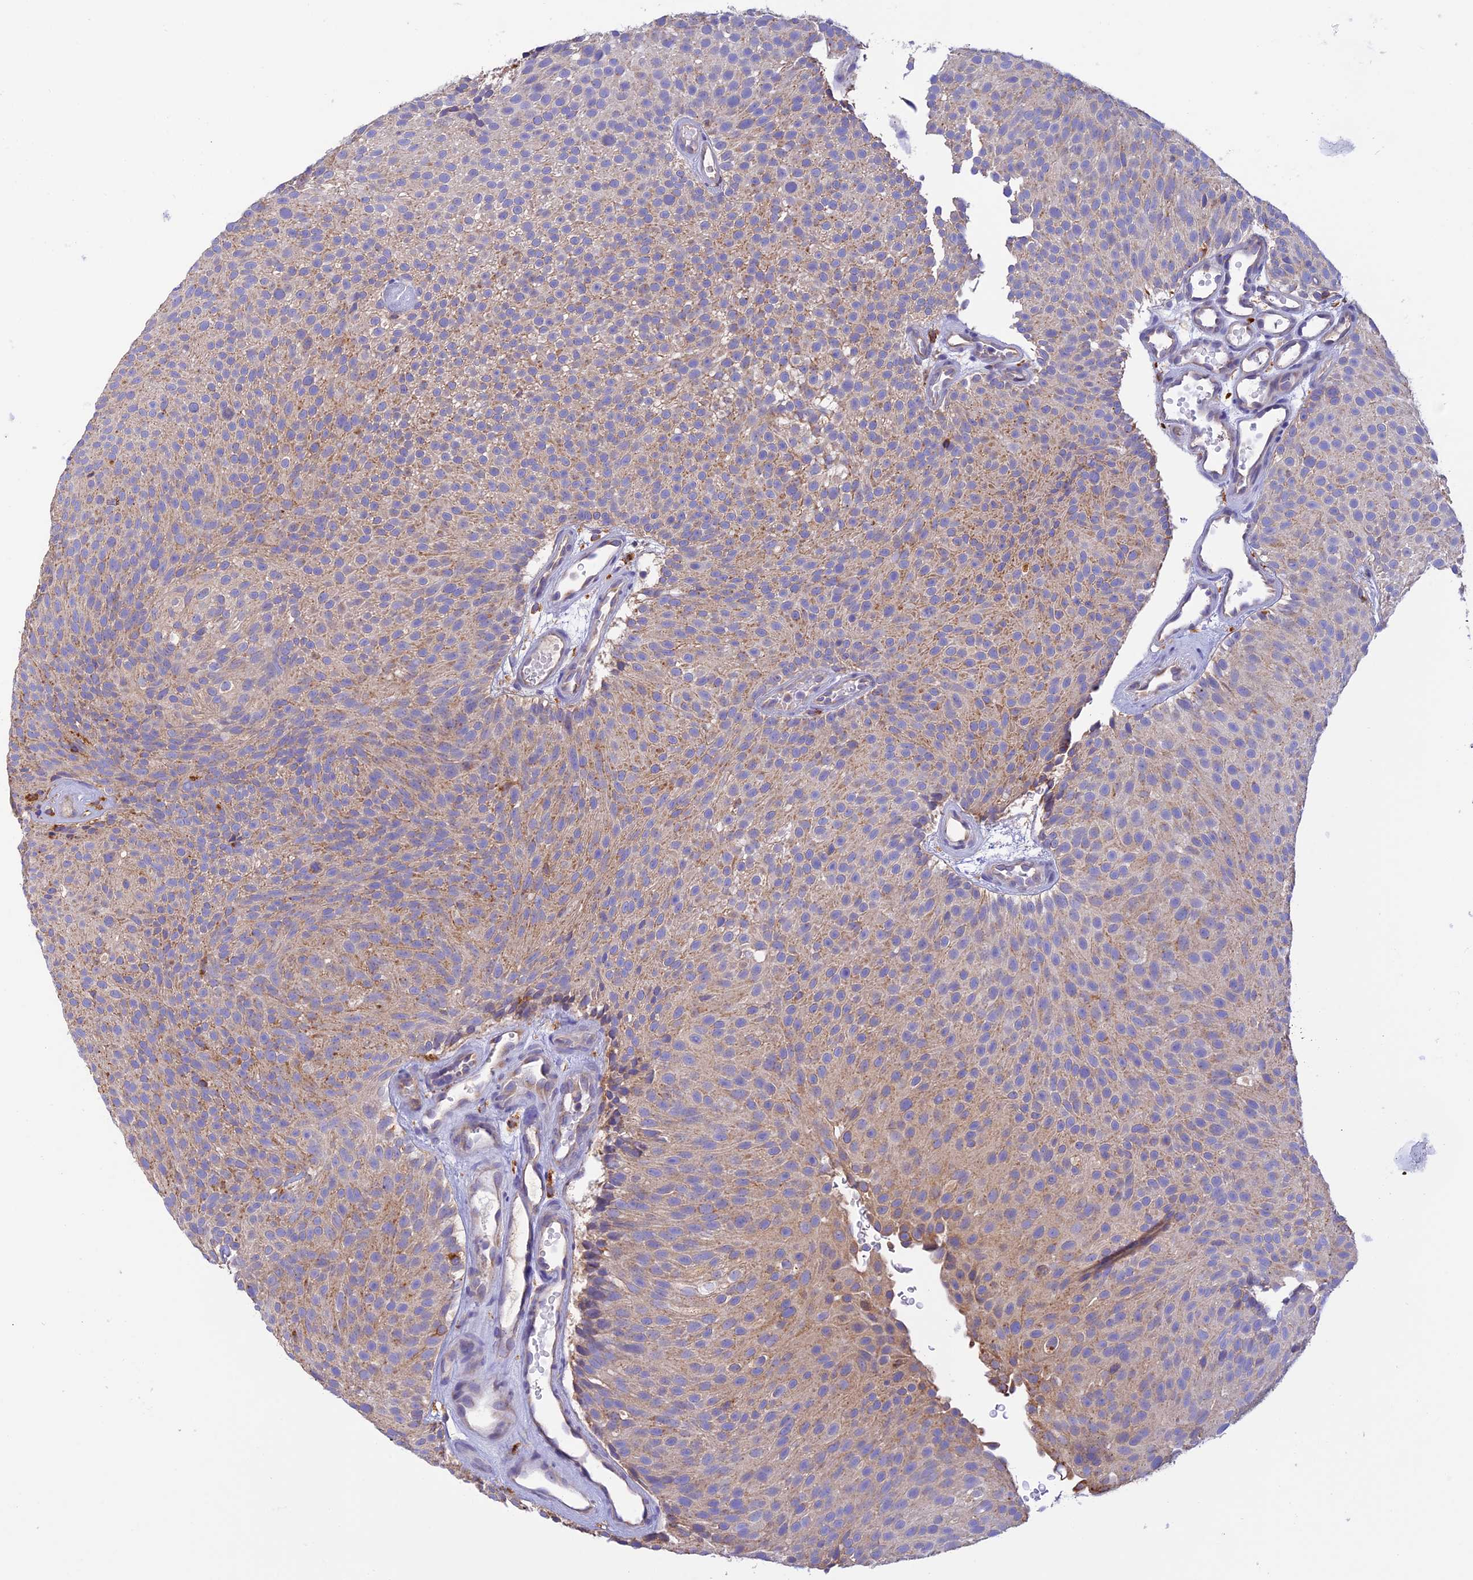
{"staining": {"intensity": "moderate", "quantity": "<25%", "location": "cytoplasmic/membranous"}, "tissue": "urothelial cancer", "cell_type": "Tumor cells", "image_type": "cancer", "snomed": [{"axis": "morphology", "description": "Urothelial carcinoma, Low grade"}, {"axis": "topography", "description": "Urinary bladder"}], "caption": "A photomicrograph showing moderate cytoplasmic/membranous expression in approximately <25% of tumor cells in low-grade urothelial carcinoma, as visualized by brown immunohistochemical staining.", "gene": "VKORC1", "patient": {"sex": "male", "age": 78}}